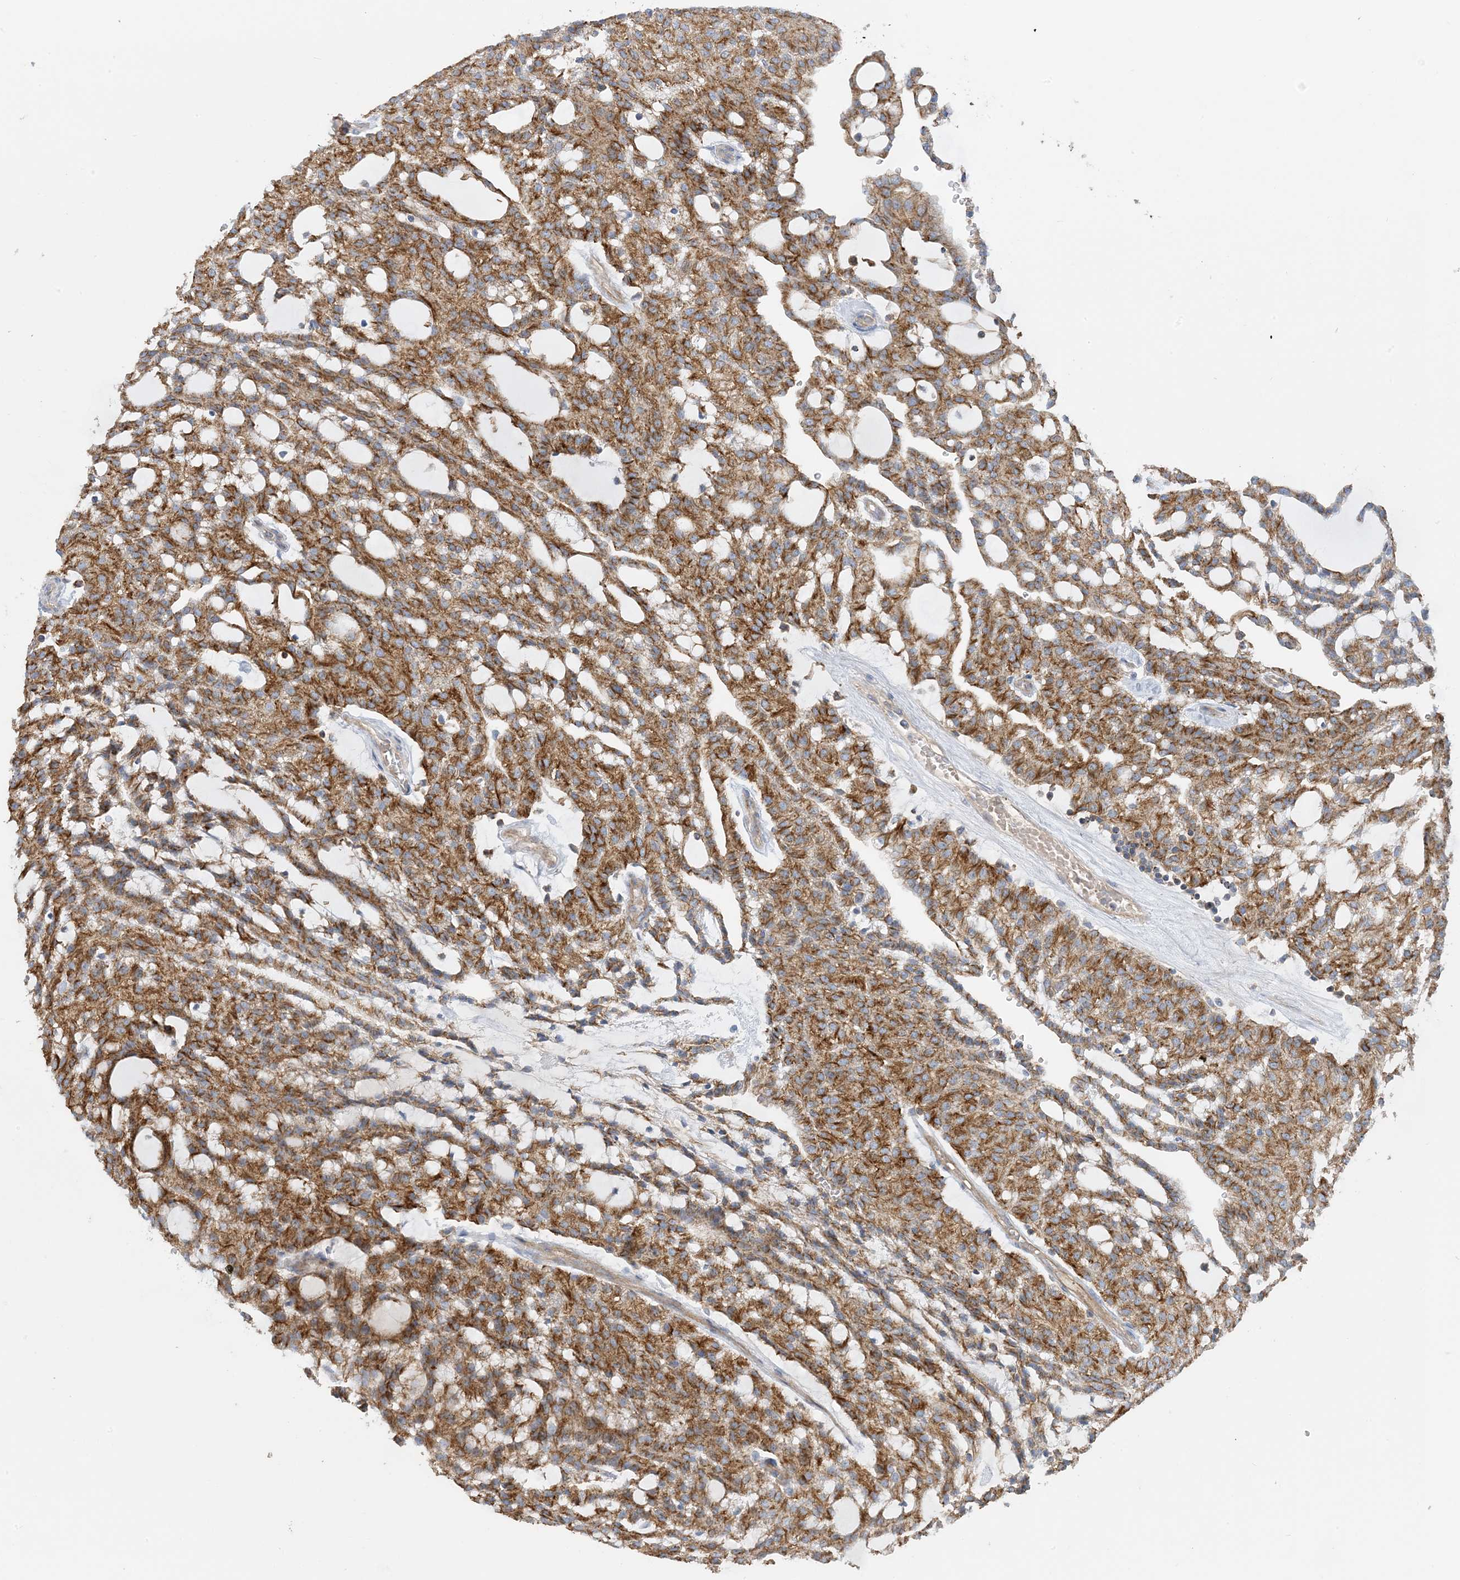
{"staining": {"intensity": "moderate", "quantity": ">75%", "location": "cytoplasmic/membranous"}, "tissue": "renal cancer", "cell_type": "Tumor cells", "image_type": "cancer", "snomed": [{"axis": "morphology", "description": "Adenocarcinoma, NOS"}, {"axis": "topography", "description": "Kidney"}], "caption": "A medium amount of moderate cytoplasmic/membranous expression is identified in about >75% of tumor cells in renal adenocarcinoma tissue.", "gene": "CALHM5", "patient": {"sex": "male", "age": 63}}